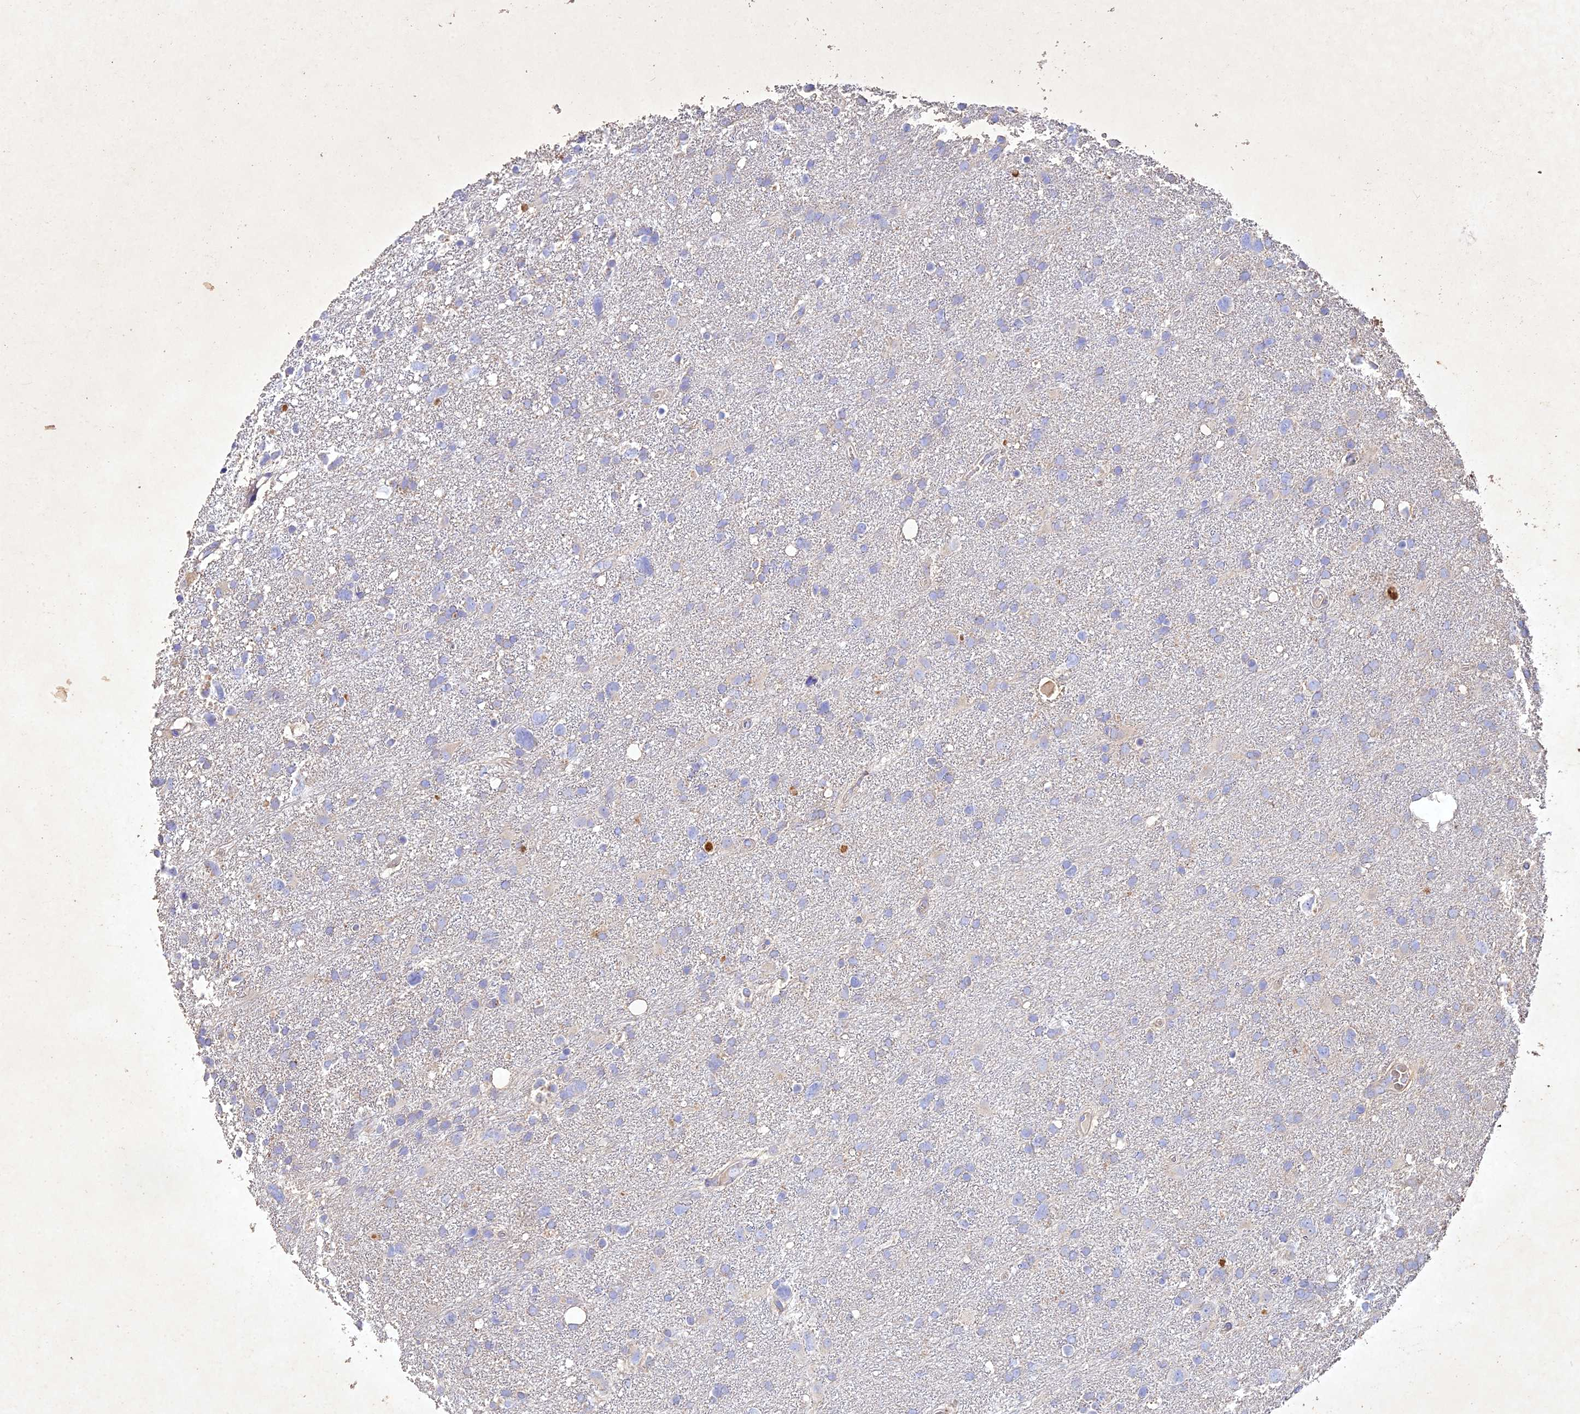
{"staining": {"intensity": "negative", "quantity": "none", "location": "none"}, "tissue": "glioma", "cell_type": "Tumor cells", "image_type": "cancer", "snomed": [{"axis": "morphology", "description": "Glioma, malignant, High grade"}, {"axis": "topography", "description": "Brain"}], "caption": "Micrograph shows no significant protein positivity in tumor cells of malignant glioma (high-grade).", "gene": "NDUFV1", "patient": {"sex": "male", "age": 61}}